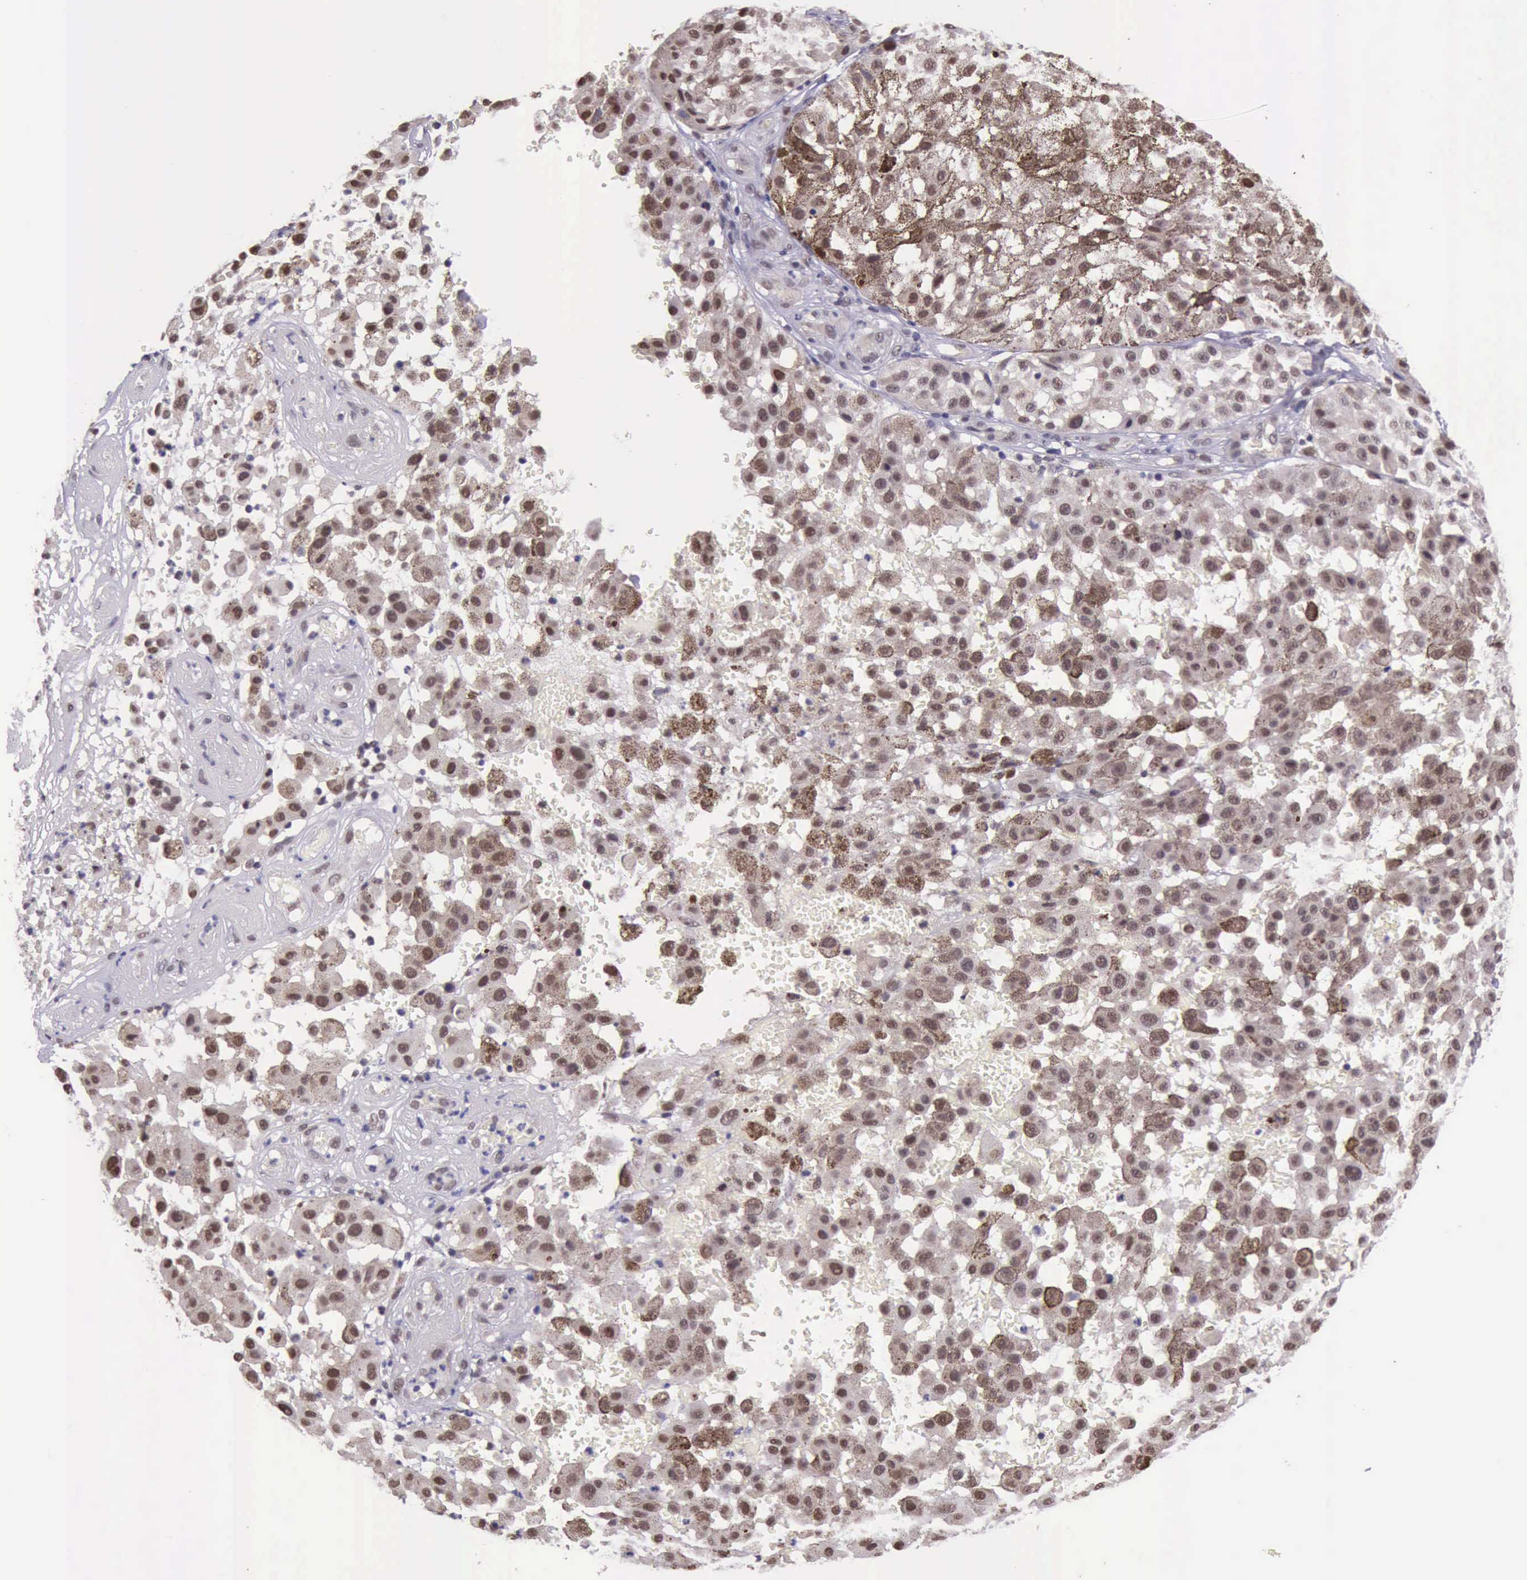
{"staining": {"intensity": "weak", "quantity": ">75%", "location": "nuclear"}, "tissue": "melanoma", "cell_type": "Tumor cells", "image_type": "cancer", "snomed": [{"axis": "morphology", "description": "Malignant melanoma, NOS"}, {"axis": "topography", "description": "Skin"}], "caption": "DAB immunohistochemical staining of melanoma reveals weak nuclear protein positivity in approximately >75% of tumor cells. (DAB (3,3'-diaminobenzidine) = brown stain, brightfield microscopy at high magnification).", "gene": "PRPF39", "patient": {"sex": "female", "age": 64}}